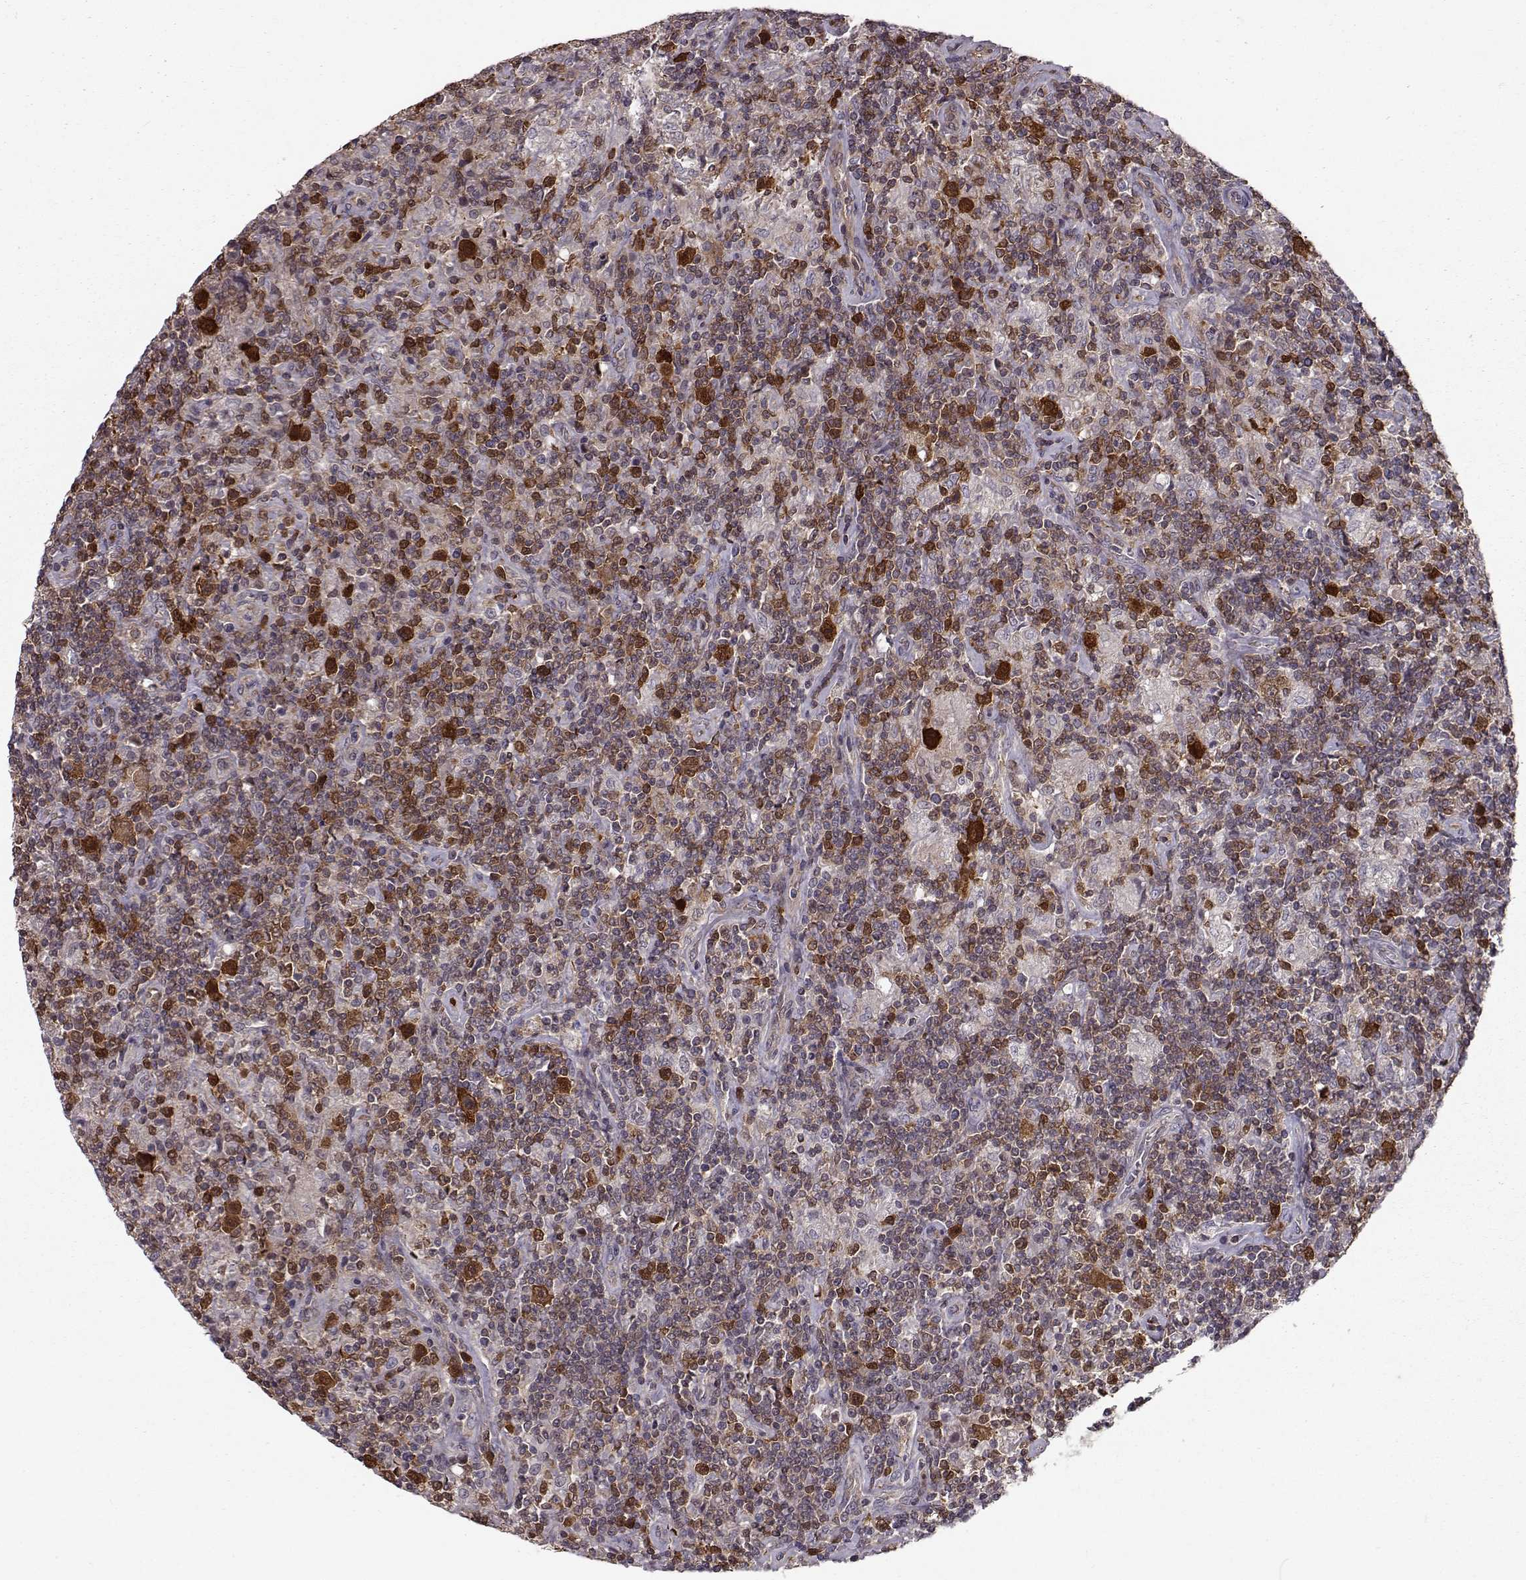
{"staining": {"intensity": "strong", "quantity": ">75%", "location": "cytoplasmic/membranous"}, "tissue": "lymphoma", "cell_type": "Tumor cells", "image_type": "cancer", "snomed": [{"axis": "morphology", "description": "Hodgkin's disease, NOS"}, {"axis": "topography", "description": "Lymph node"}], "caption": "Immunohistochemical staining of human lymphoma reveals high levels of strong cytoplasmic/membranous expression in about >75% of tumor cells.", "gene": "RANBP1", "patient": {"sex": "male", "age": 70}}